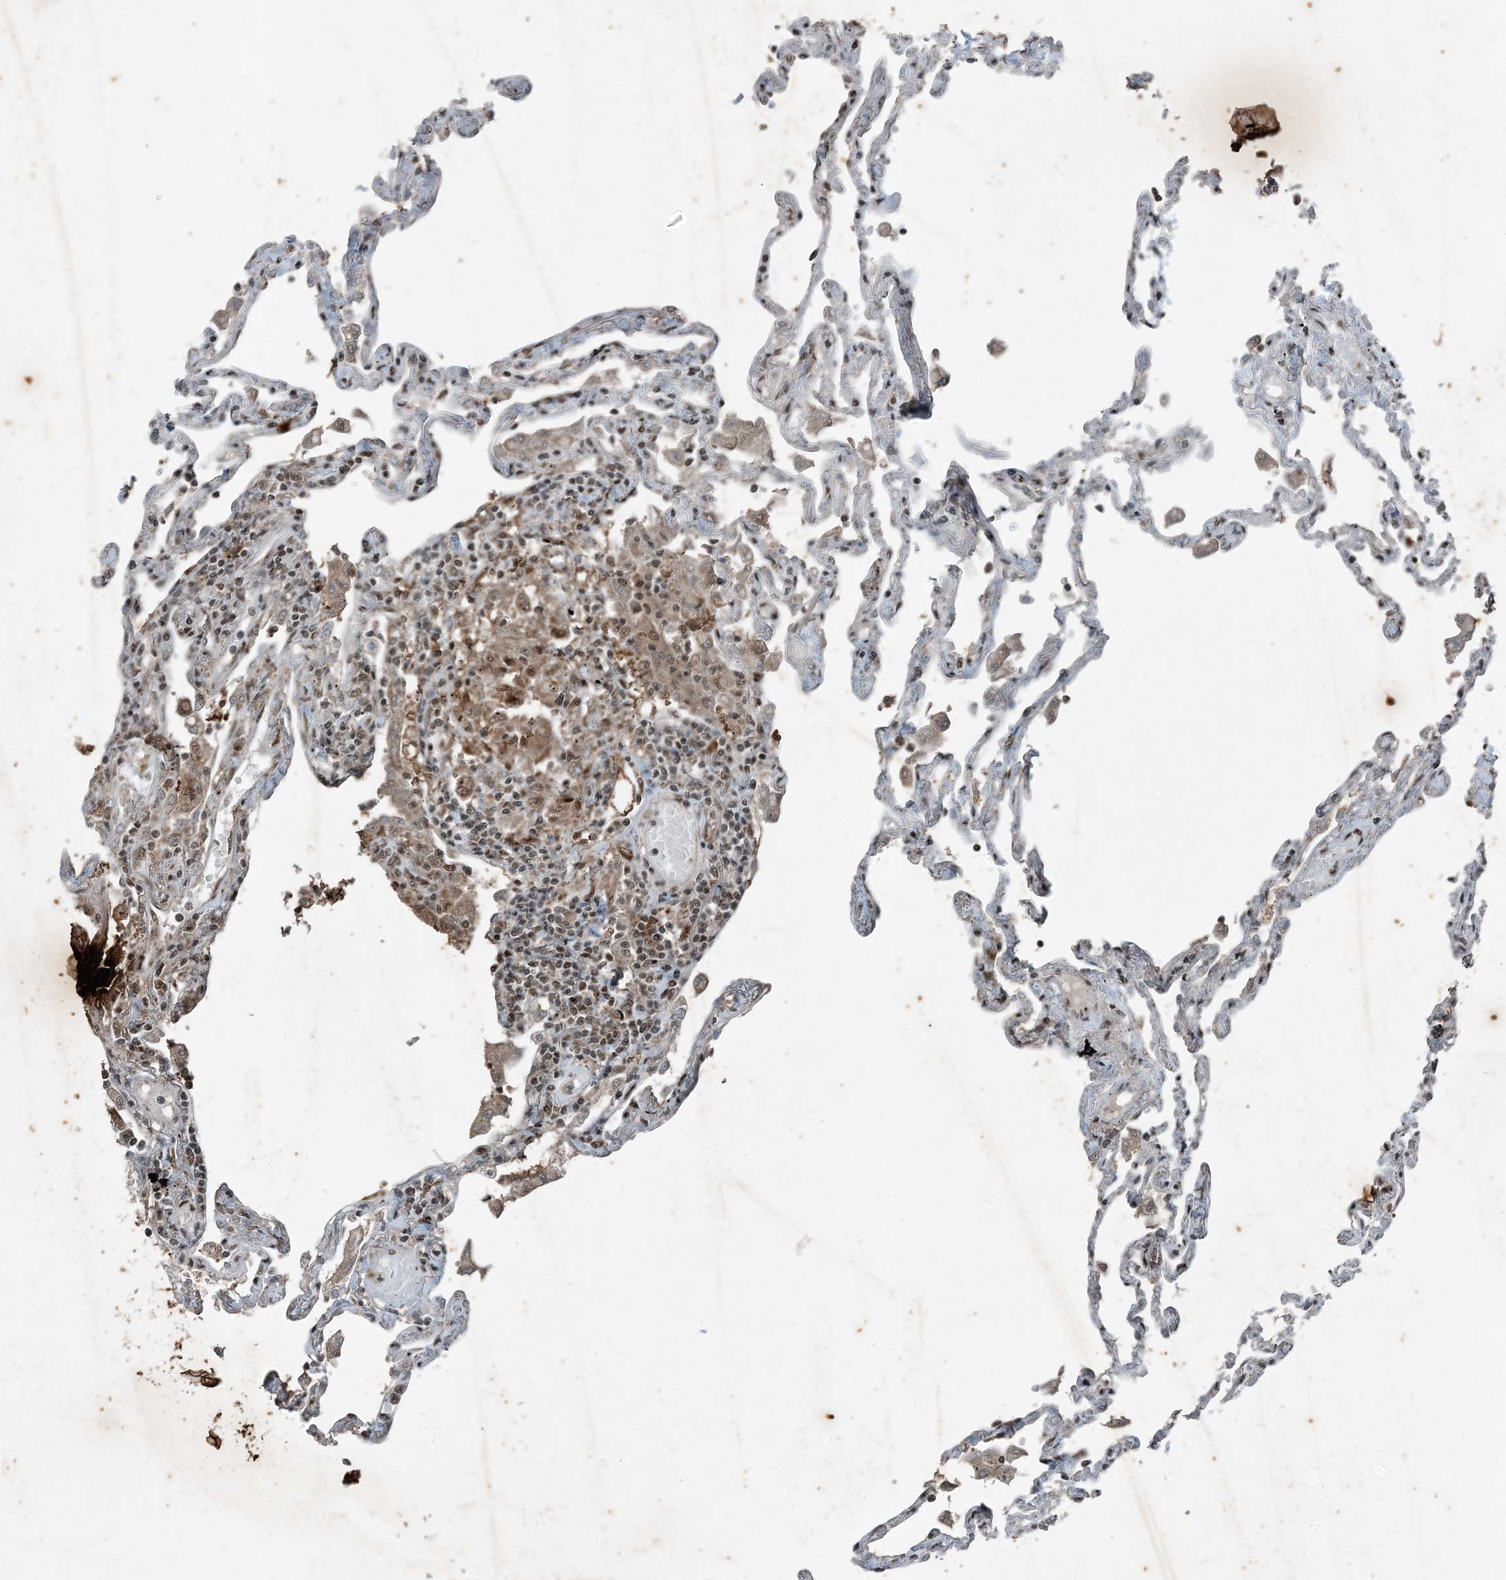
{"staining": {"intensity": "weak", "quantity": "25%-75%", "location": "nuclear"}, "tissue": "lung", "cell_type": "Alveolar cells", "image_type": "normal", "snomed": [{"axis": "morphology", "description": "Normal tissue, NOS"}, {"axis": "topography", "description": "Lung"}], "caption": "The immunohistochemical stain shows weak nuclear staining in alveolar cells of benign lung.", "gene": "TADA2B", "patient": {"sex": "female", "age": 67}}